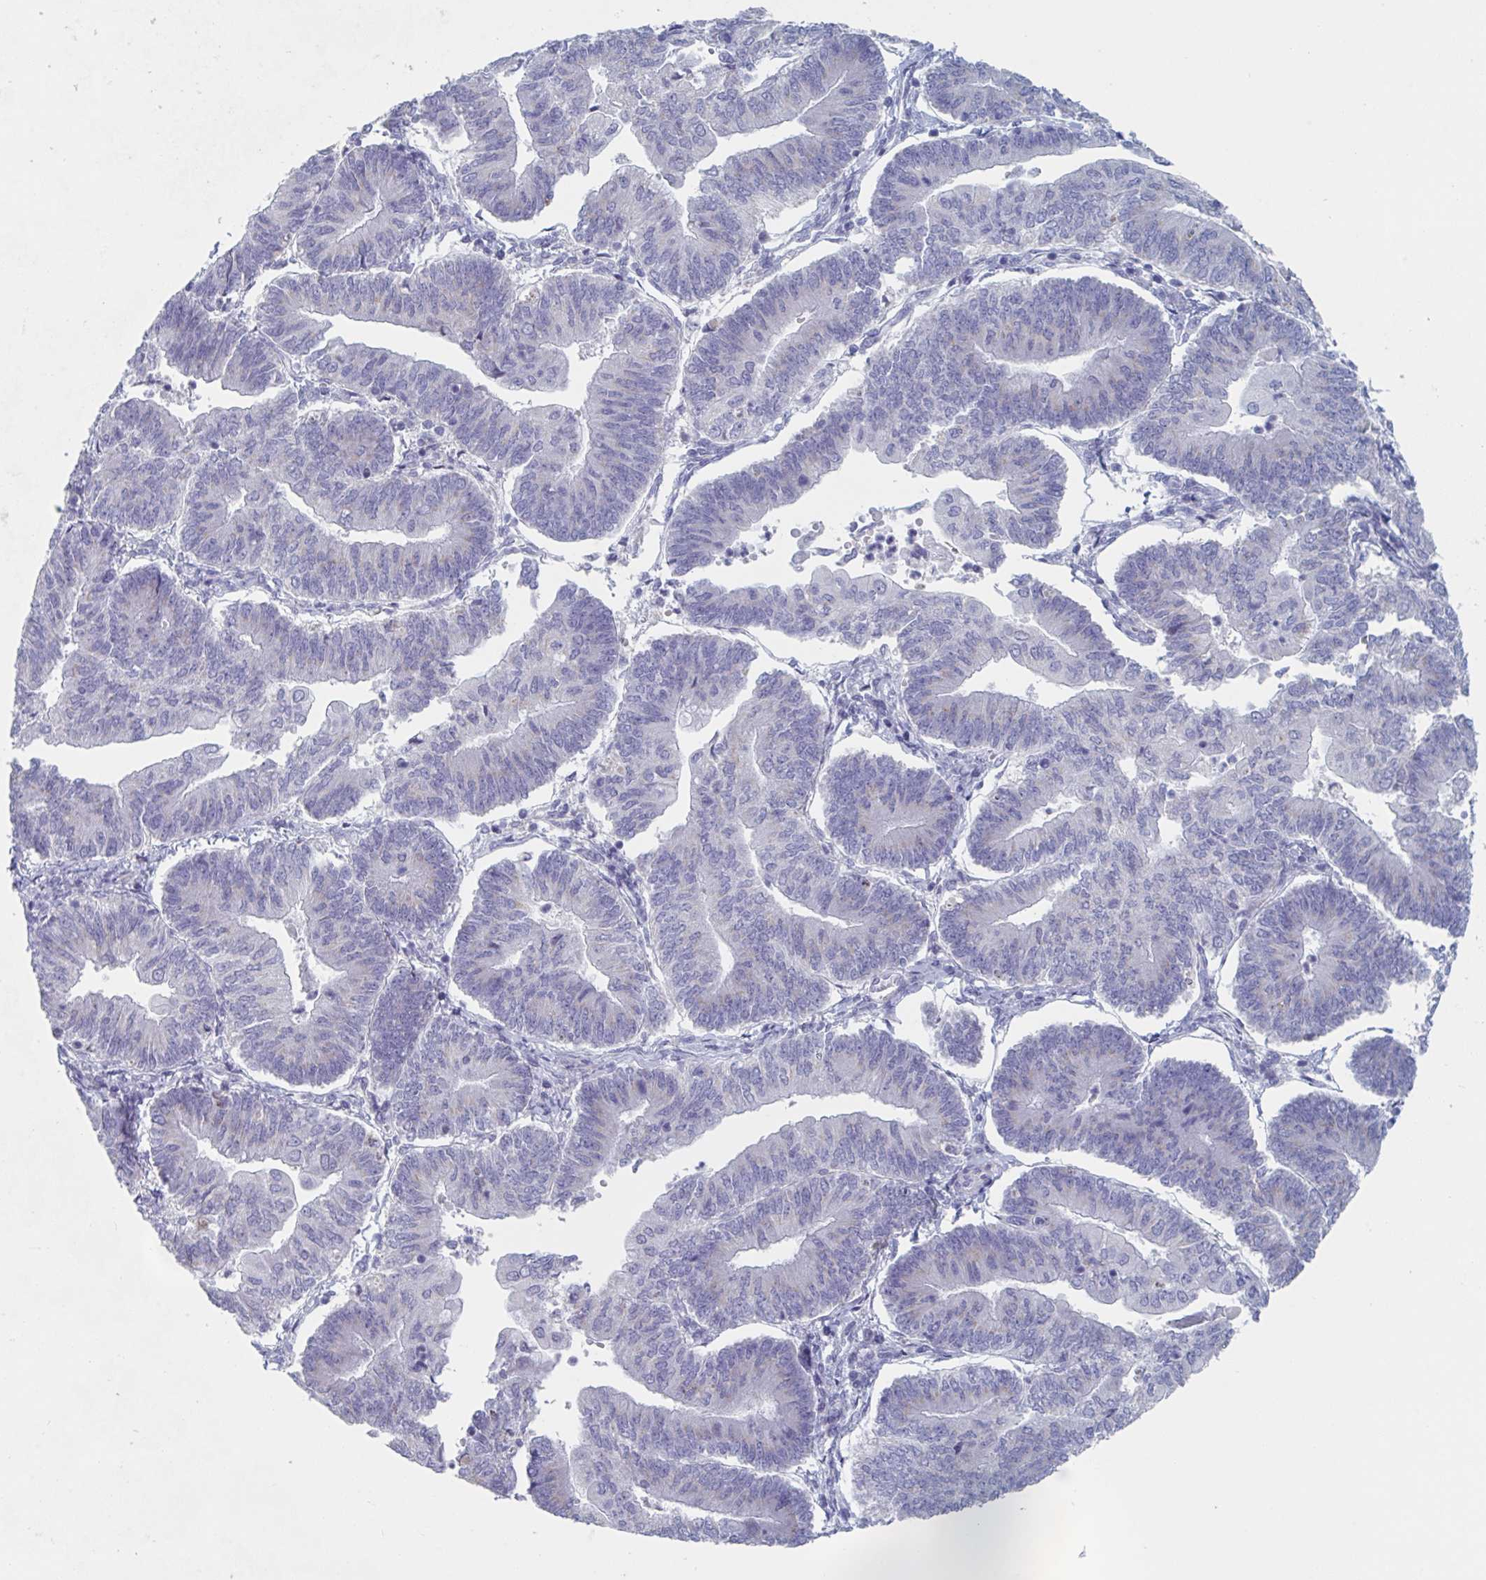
{"staining": {"intensity": "negative", "quantity": "none", "location": "none"}, "tissue": "endometrial cancer", "cell_type": "Tumor cells", "image_type": "cancer", "snomed": [{"axis": "morphology", "description": "Adenocarcinoma, NOS"}, {"axis": "topography", "description": "Endometrium"}], "caption": "Immunohistochemical staining of human endometrial cancer (adenocarcinoma) shows no significant positivity in tumor cells.", "gene": "NDUFC2", "patient": {"sex": "female", "age": 65}}